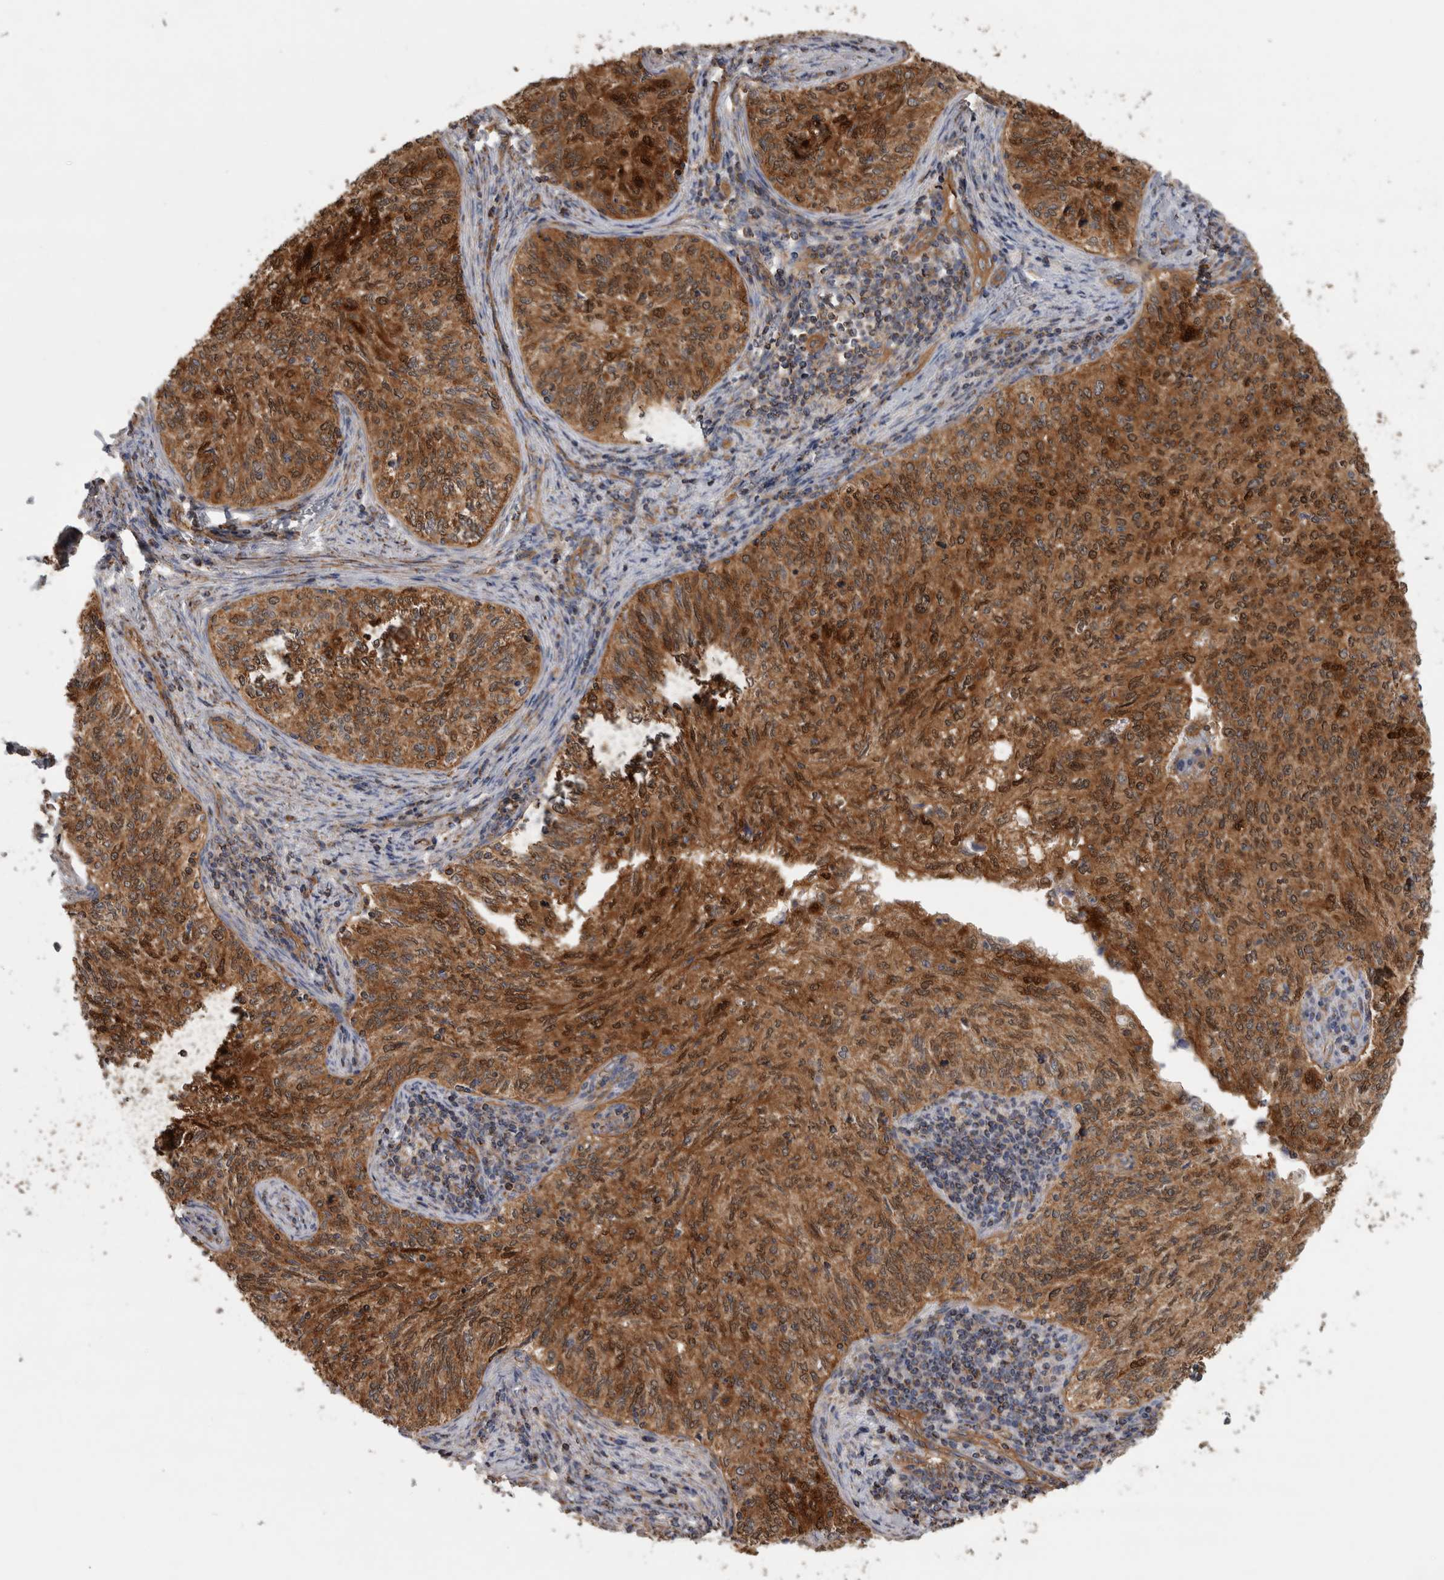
{"staining": {"intensity": "moderate", "quantity": ">75%", "location": "cytoplasmic/membranous,nuclear"}, "tissue": "cervical cancer", "cell_type": "Tumor cells", "image_type": "cancer", "snomed": [{"axis": "morphology", "description": "Squamous cell carcinoma, NOS"}, {"axis": "topography", "description": "Cervix"}], "caption": "The immunohistochemical stain highlights moderate cytoplasmic/membranous and nuclear positivity in tumor cells of cervical cancer tissue. Immunohistochemistry (ihc) stains the protein in brown and the nuclei are stained blue.", "gene": "SFXN2", "patient": {"sex": "female", "age": 30}}